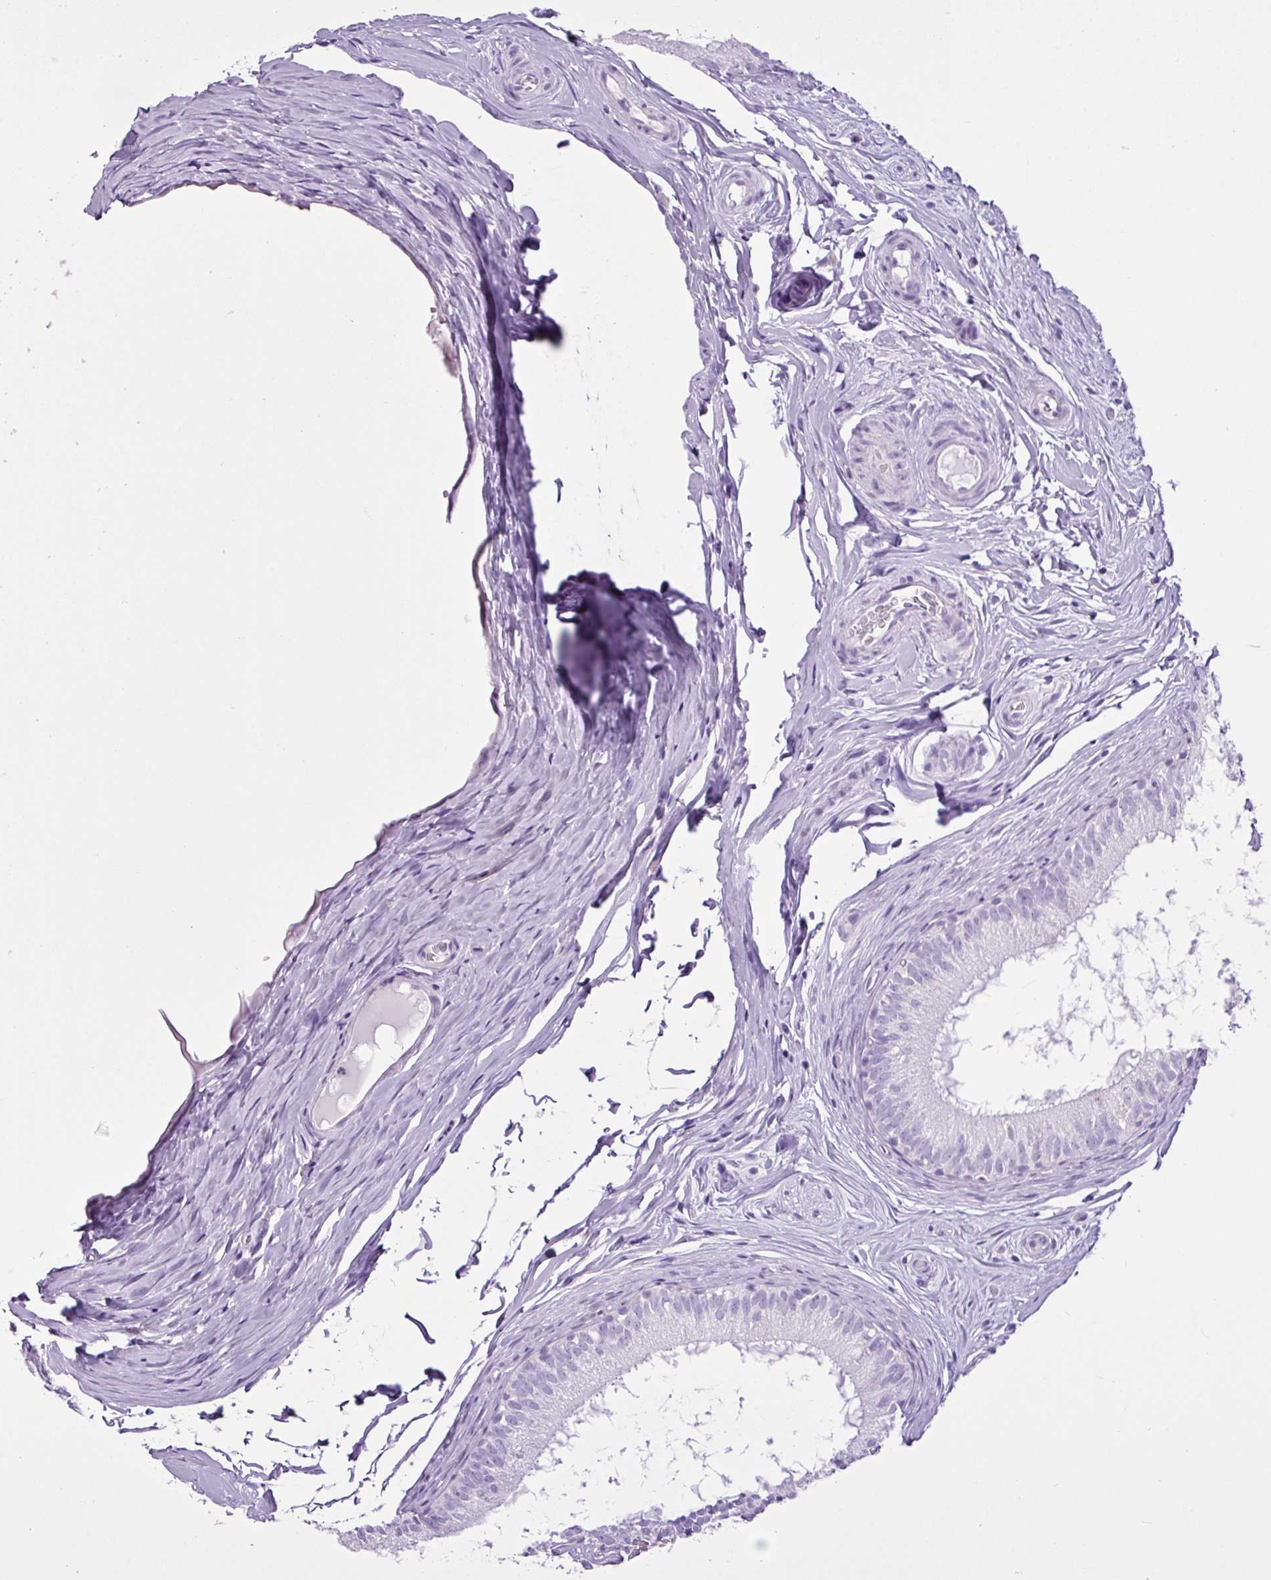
{"staining": {"intensity": "negative", "quantity": "none", "location": "none"}, "tissue": "epididymis", "cell_type": "Glandular cells", "image_type": "normal", "snomed": [{"axis": "morphology", "description": "Normal tissue, NOS"}, {"axis": "topography", "description": "Epididymis"}], "caption": "Immunohistochemical staining of benign human epididymis demonstrates no significant expression in glandular cells.", "gene": "PGR", "patient": {"sex": "male", "age": 25}}